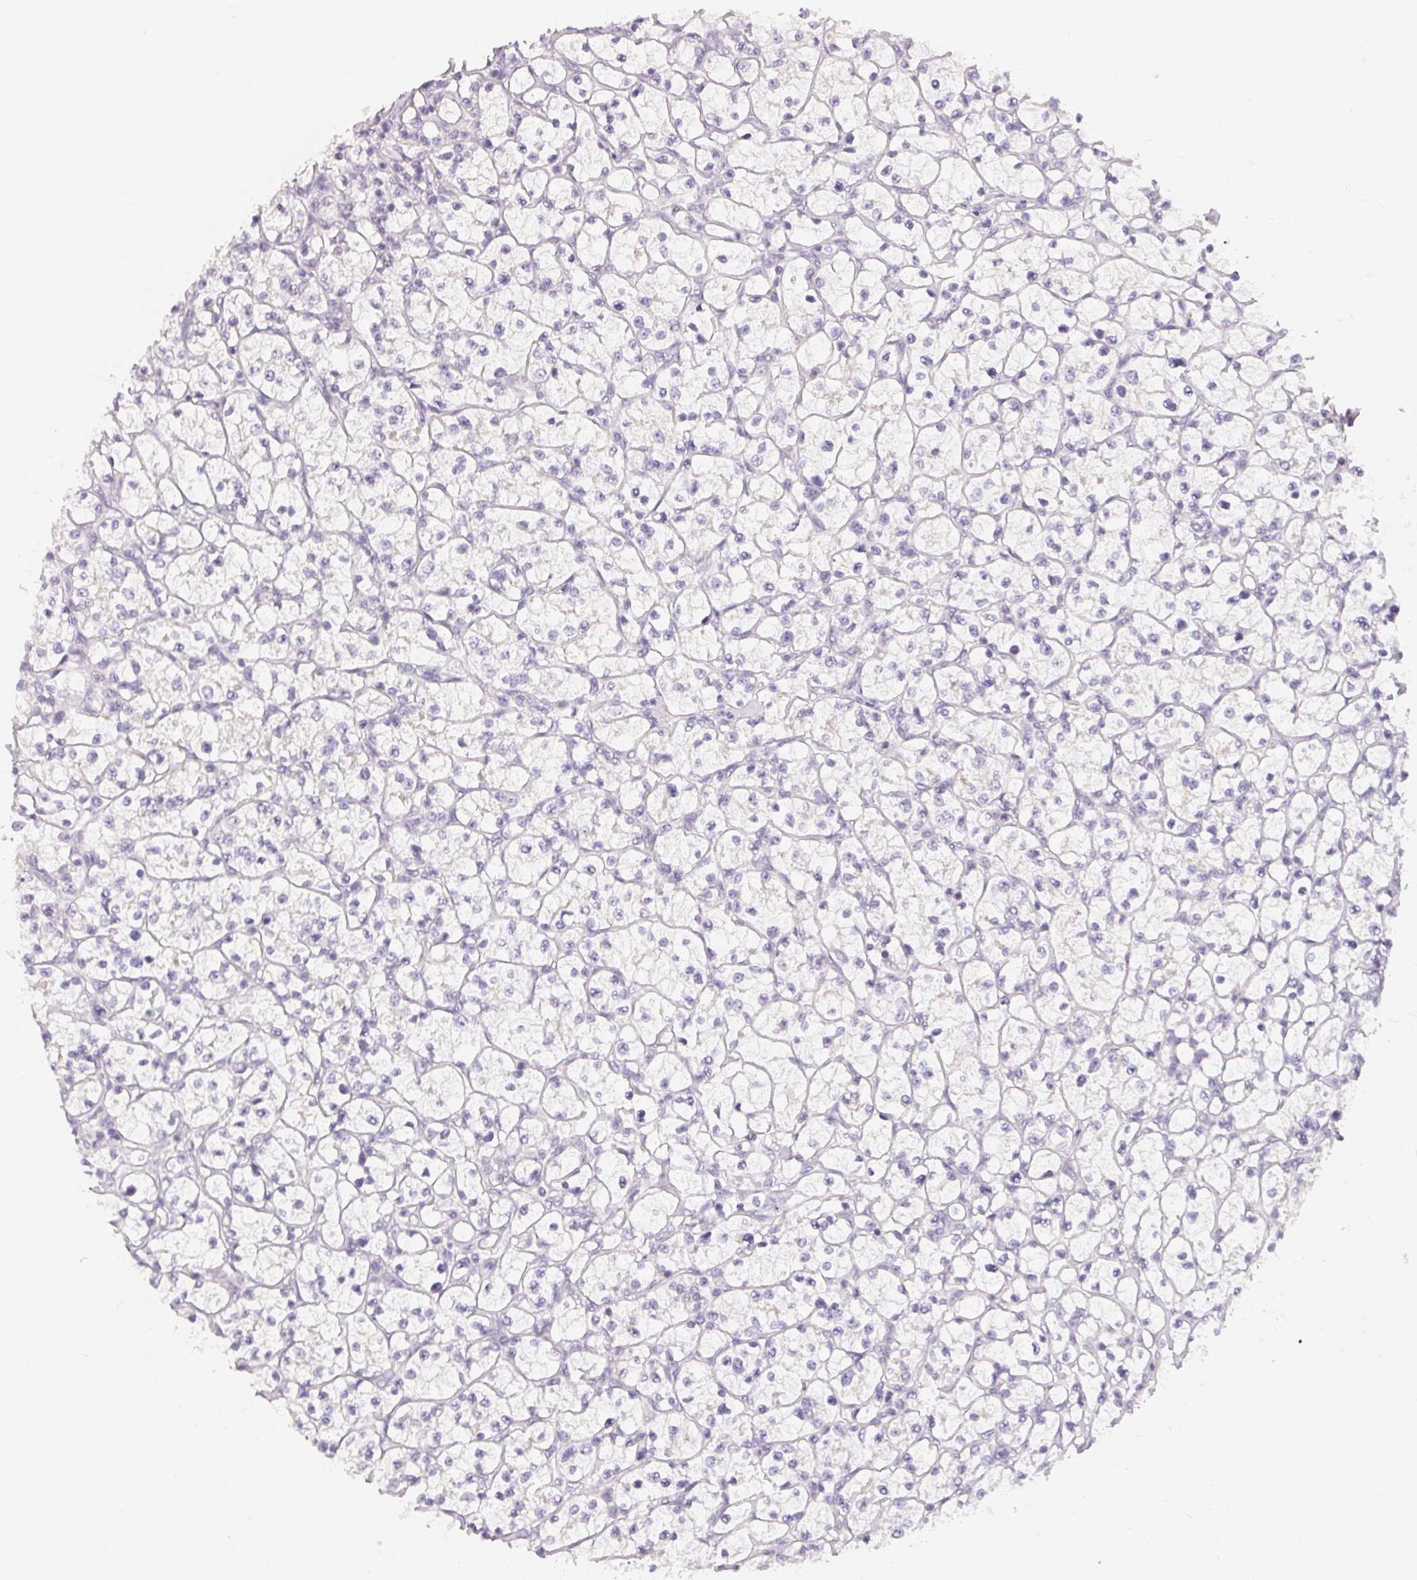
{"staining": {"intensity": "negative", "quantity": "none", "location": "none"}, "tissue": "renal cancer", "cell_type": "Tumor cells", "image_type": "cancer", "snomed": [{"axis": "morphology", "description": "Adenocarcinoma, NOS"}, {"axis": "topography", "description": "Kidney"}], "caption": "Immunohistochemistry micrograph of neoplastic tissue: human adenocarcinoma (renal) stained with DAB (3,3'-diaminobenzidine) displays no significant protein expression in tumor cells. The staining was performed using DAB to visualize the protein expression in brown, while the nuclei were stained in blue with hematoxylin (Magnification: 20x).", "gene": "SPACA5B", "patient": {"sex": "female", "age": 64}}